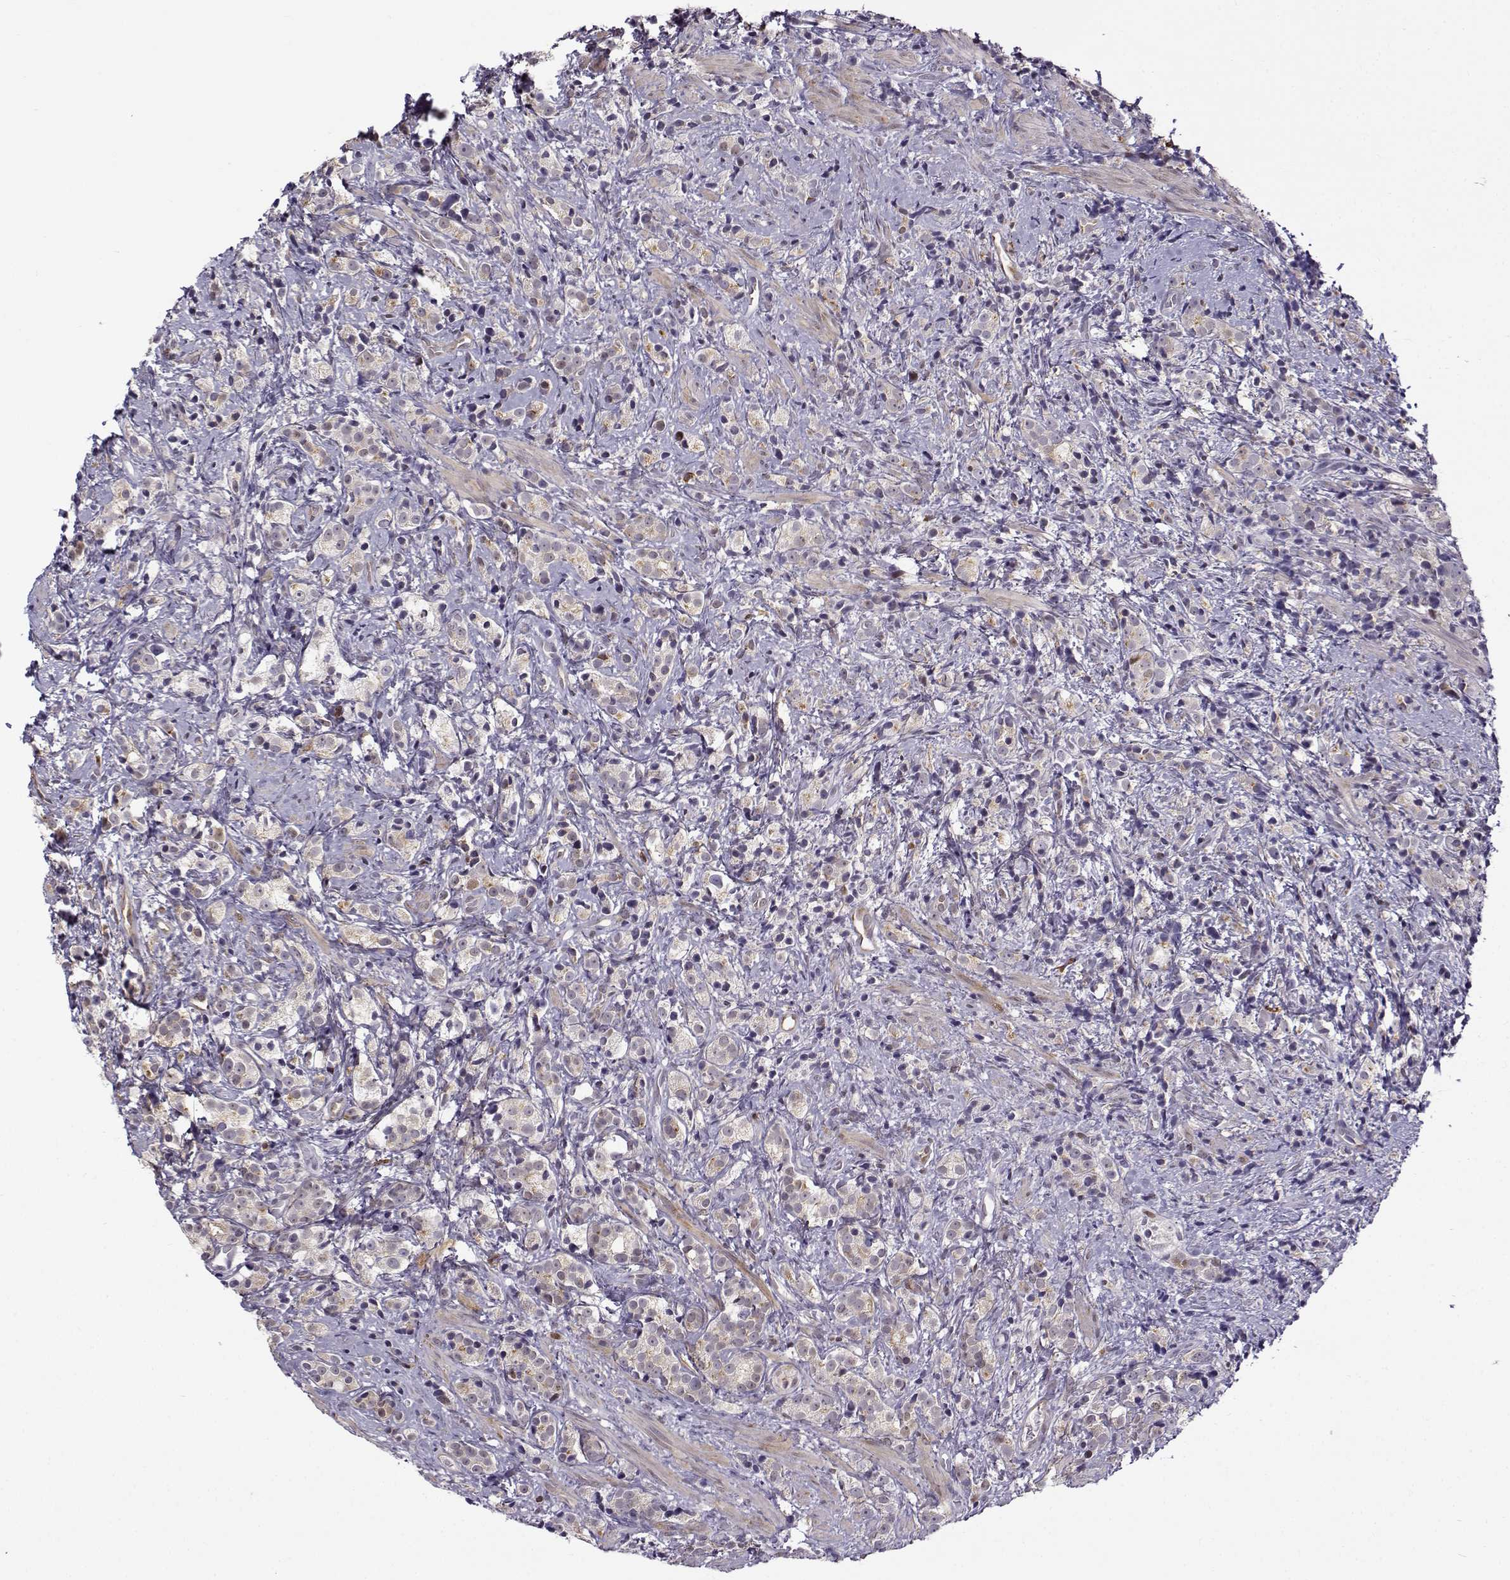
{"staining": {"intensity": "weak", "quantity": "25%-75%", "location": "cytoplasmic/membranous"}, "tissue": "prostate cancer", "cell_type": "Tumor cells", "image_type": "cancer", "snomed": [{"axis": "morphology", "description": "Adenocarcinoma, High grade"}, {"axis": "topography", "description": "Prostate"}], "caption": "Immunohistochemical staining of human prostate adenocarcinoma (high-grade) shows low levels of weak cytoplasmic/membranous expression in about 25%-75% of tumor cells. (brown staining indicates protein expression, while blue staining denotes nuclei).", "gene": "BACH1", "patient": {"sex": "male", "age": 53}}